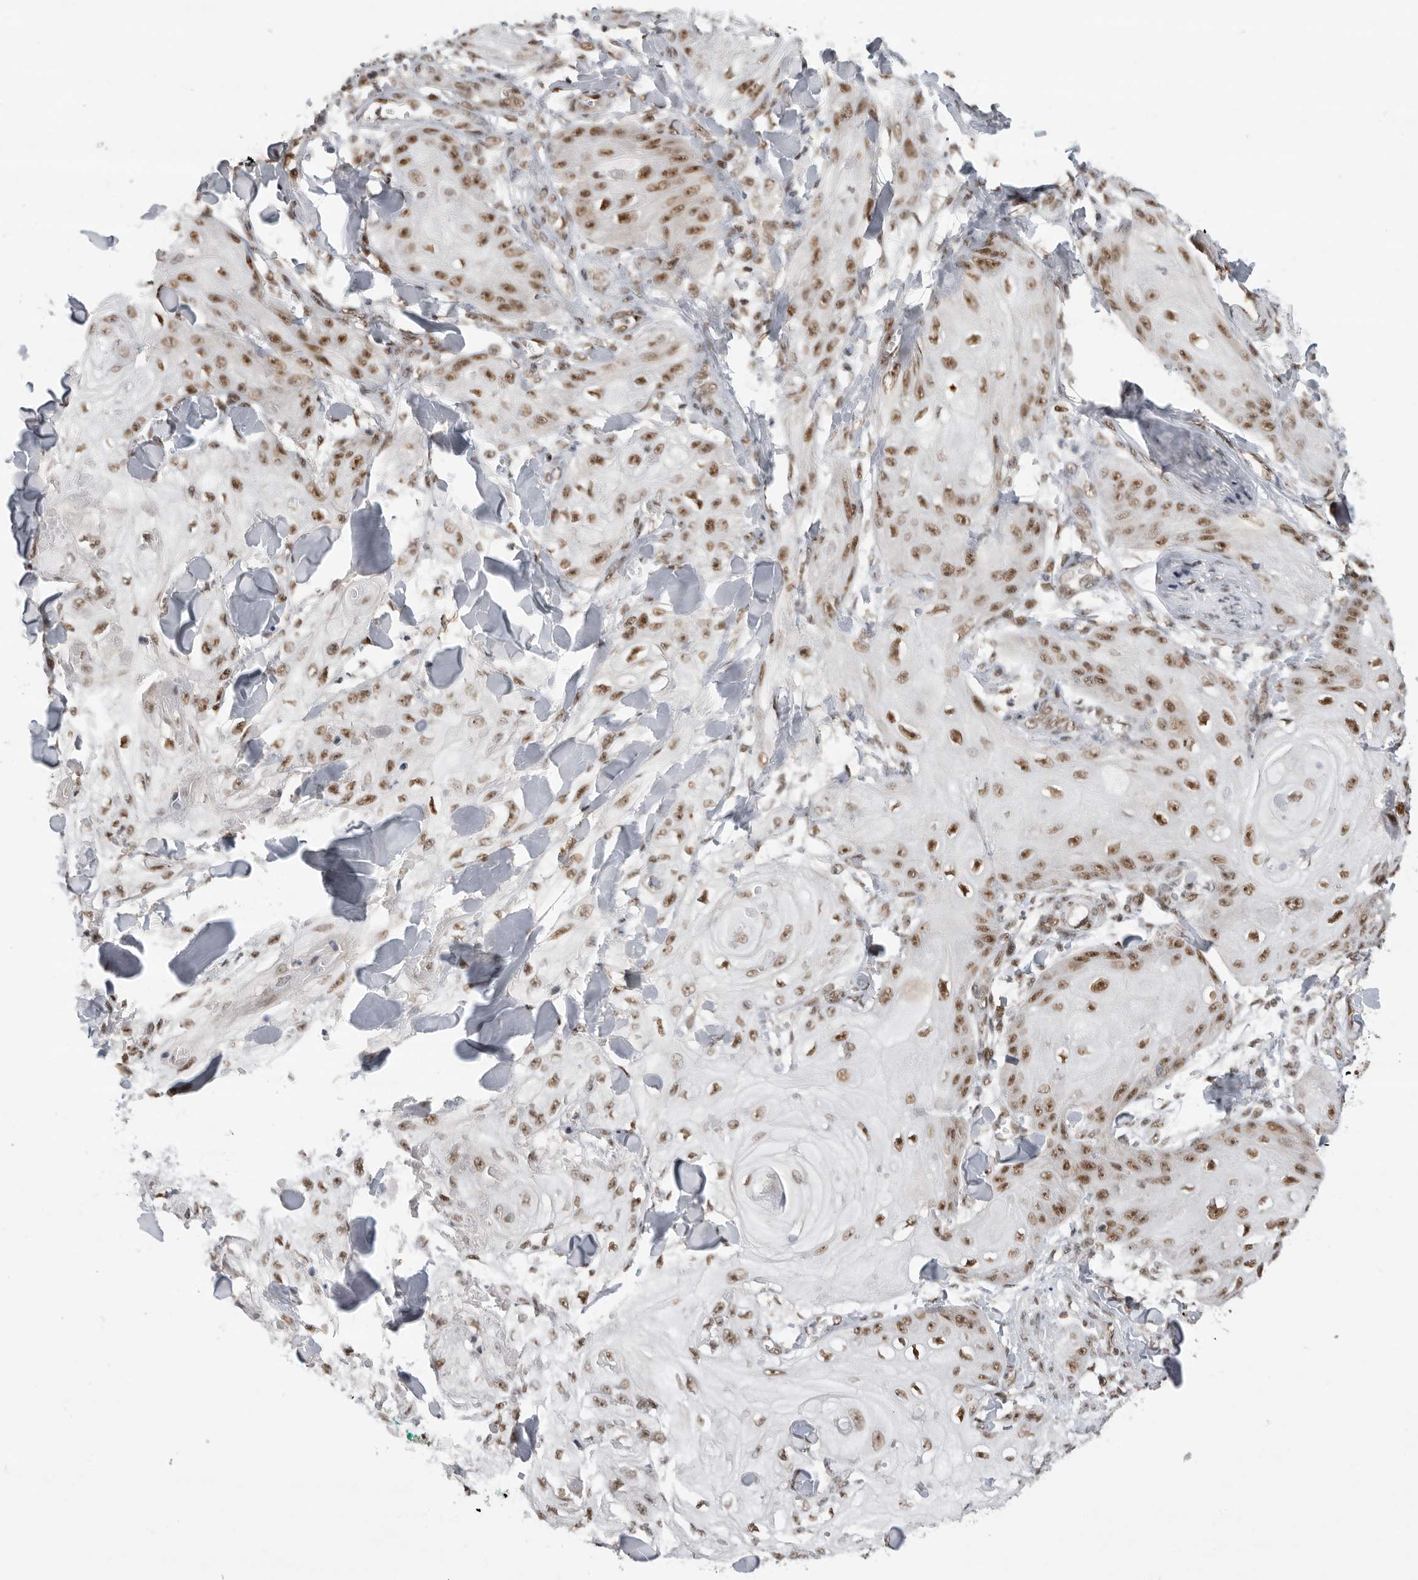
{"staining": {"intensity": "moderate", "quantity": ">75%", "location": "nuclear"}, "tissue": "skin cancer", "cell_type": "Tumor cells", "image_type": "cancer", "snomed": [{"axis": "morphology", "description": "Squamous cell carcinoma, NOS"}, {"axis": "topography", "description": "Skin"}], "caption": "IHC histopathology image of human skin squamous cell carcinoma stained for a protein (brown), which shows medium levels of moderate nuclear staining in approximately >75% of tumor cells.", "gene": "ZNF830", "patient": {"sex": "male", "age": 74}}